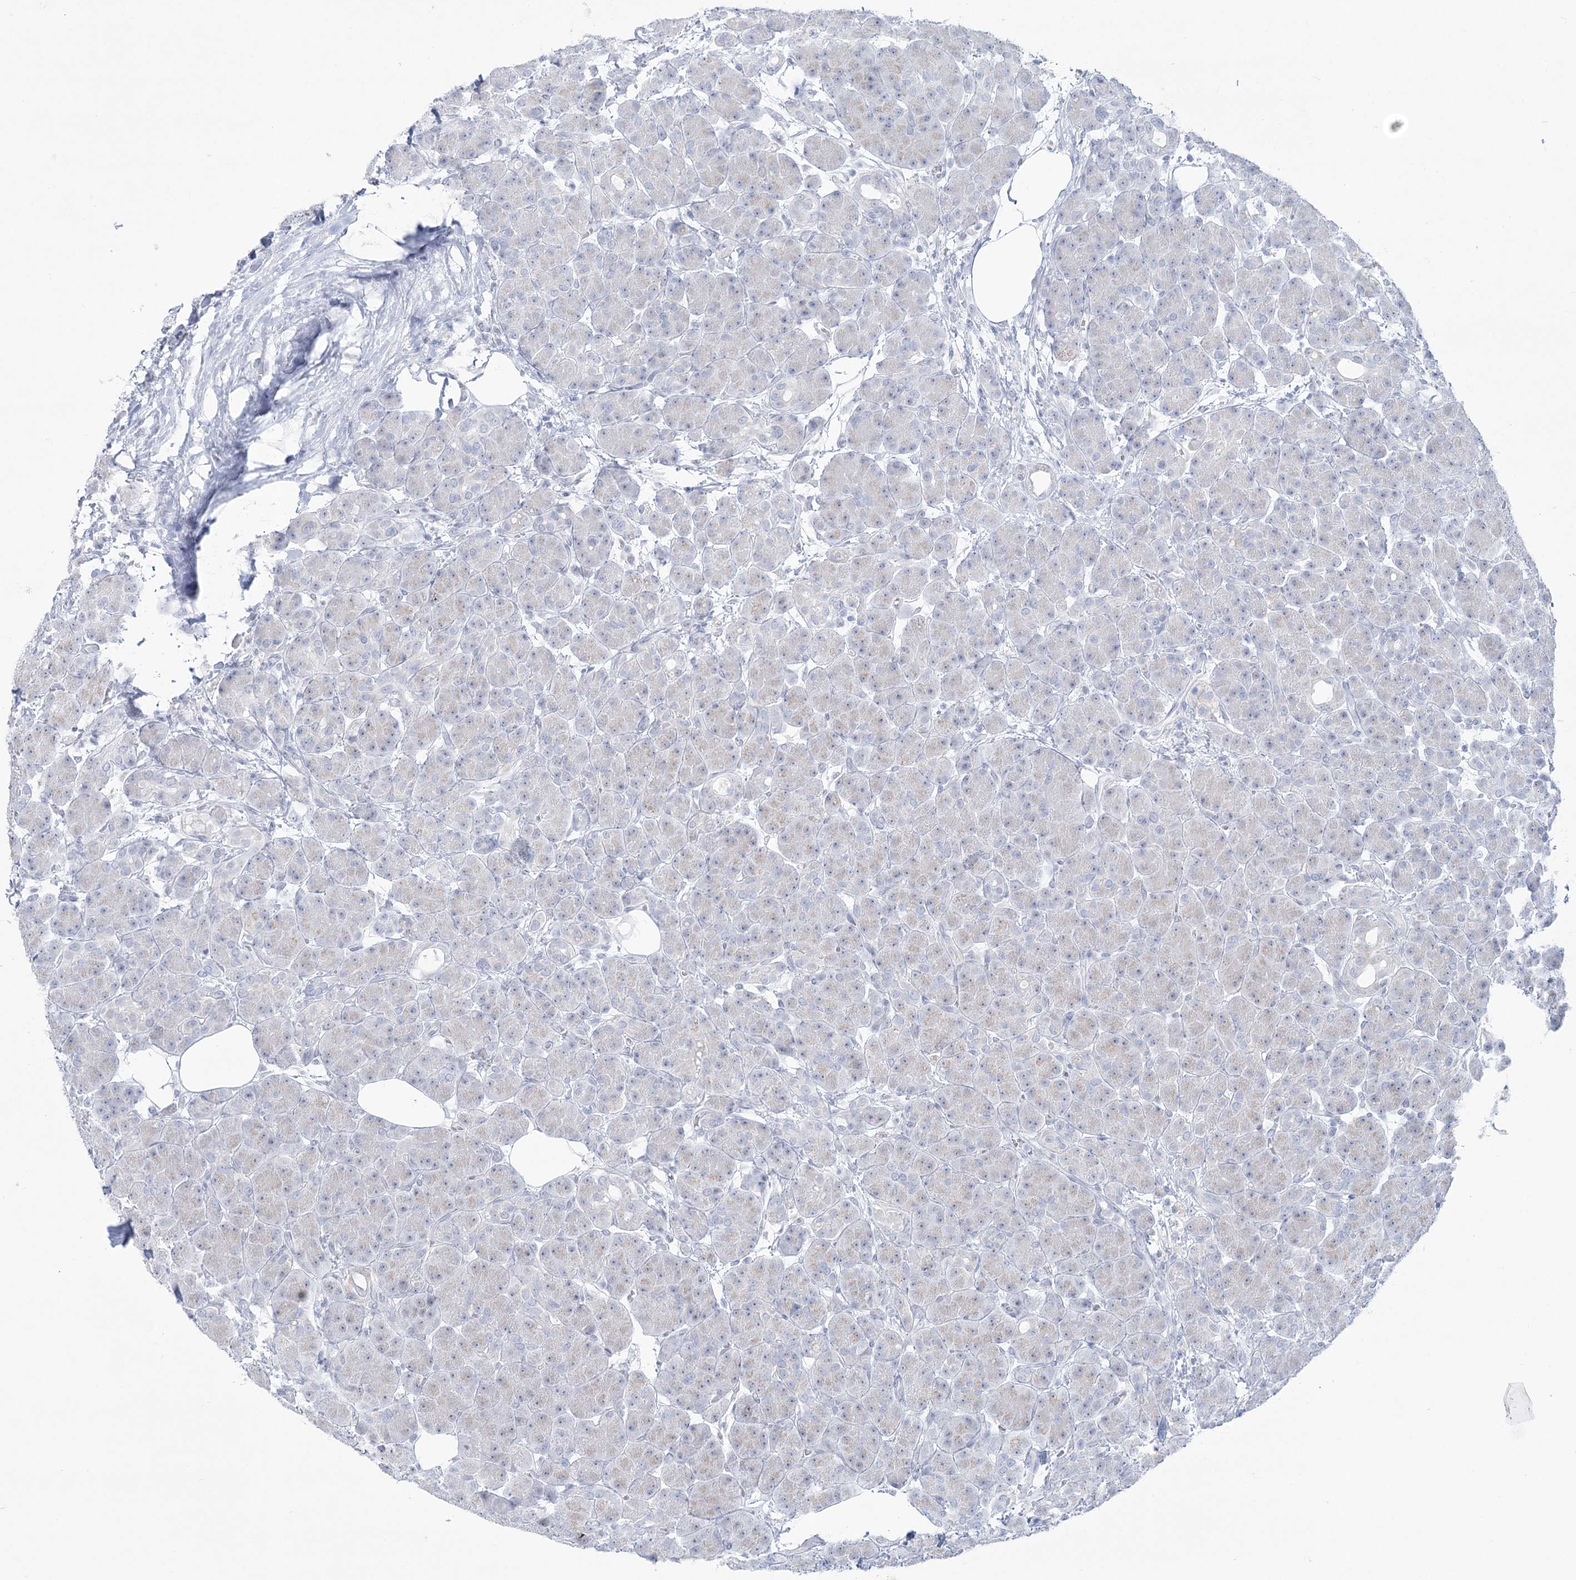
{"staining": {"intensity": "negative", "quantity": "none", "location": "none"}, "tissue": "pancreas", "cell_type": "Exocrine glandular cells", "image_type": "normal", "snomed": [{"axis": "morphology", "description": "Normal tissue, NOS"}, {"axis": "topography", "description": "Pancreas"}], "caption": "Immunohistochemical staining of unremarkable pancreas displays no significant staining in exocrine glandular cells. Nuclei are stained in blue.", "gene": "ZNF843", "patient": {"sex": "male", "age": 63}}